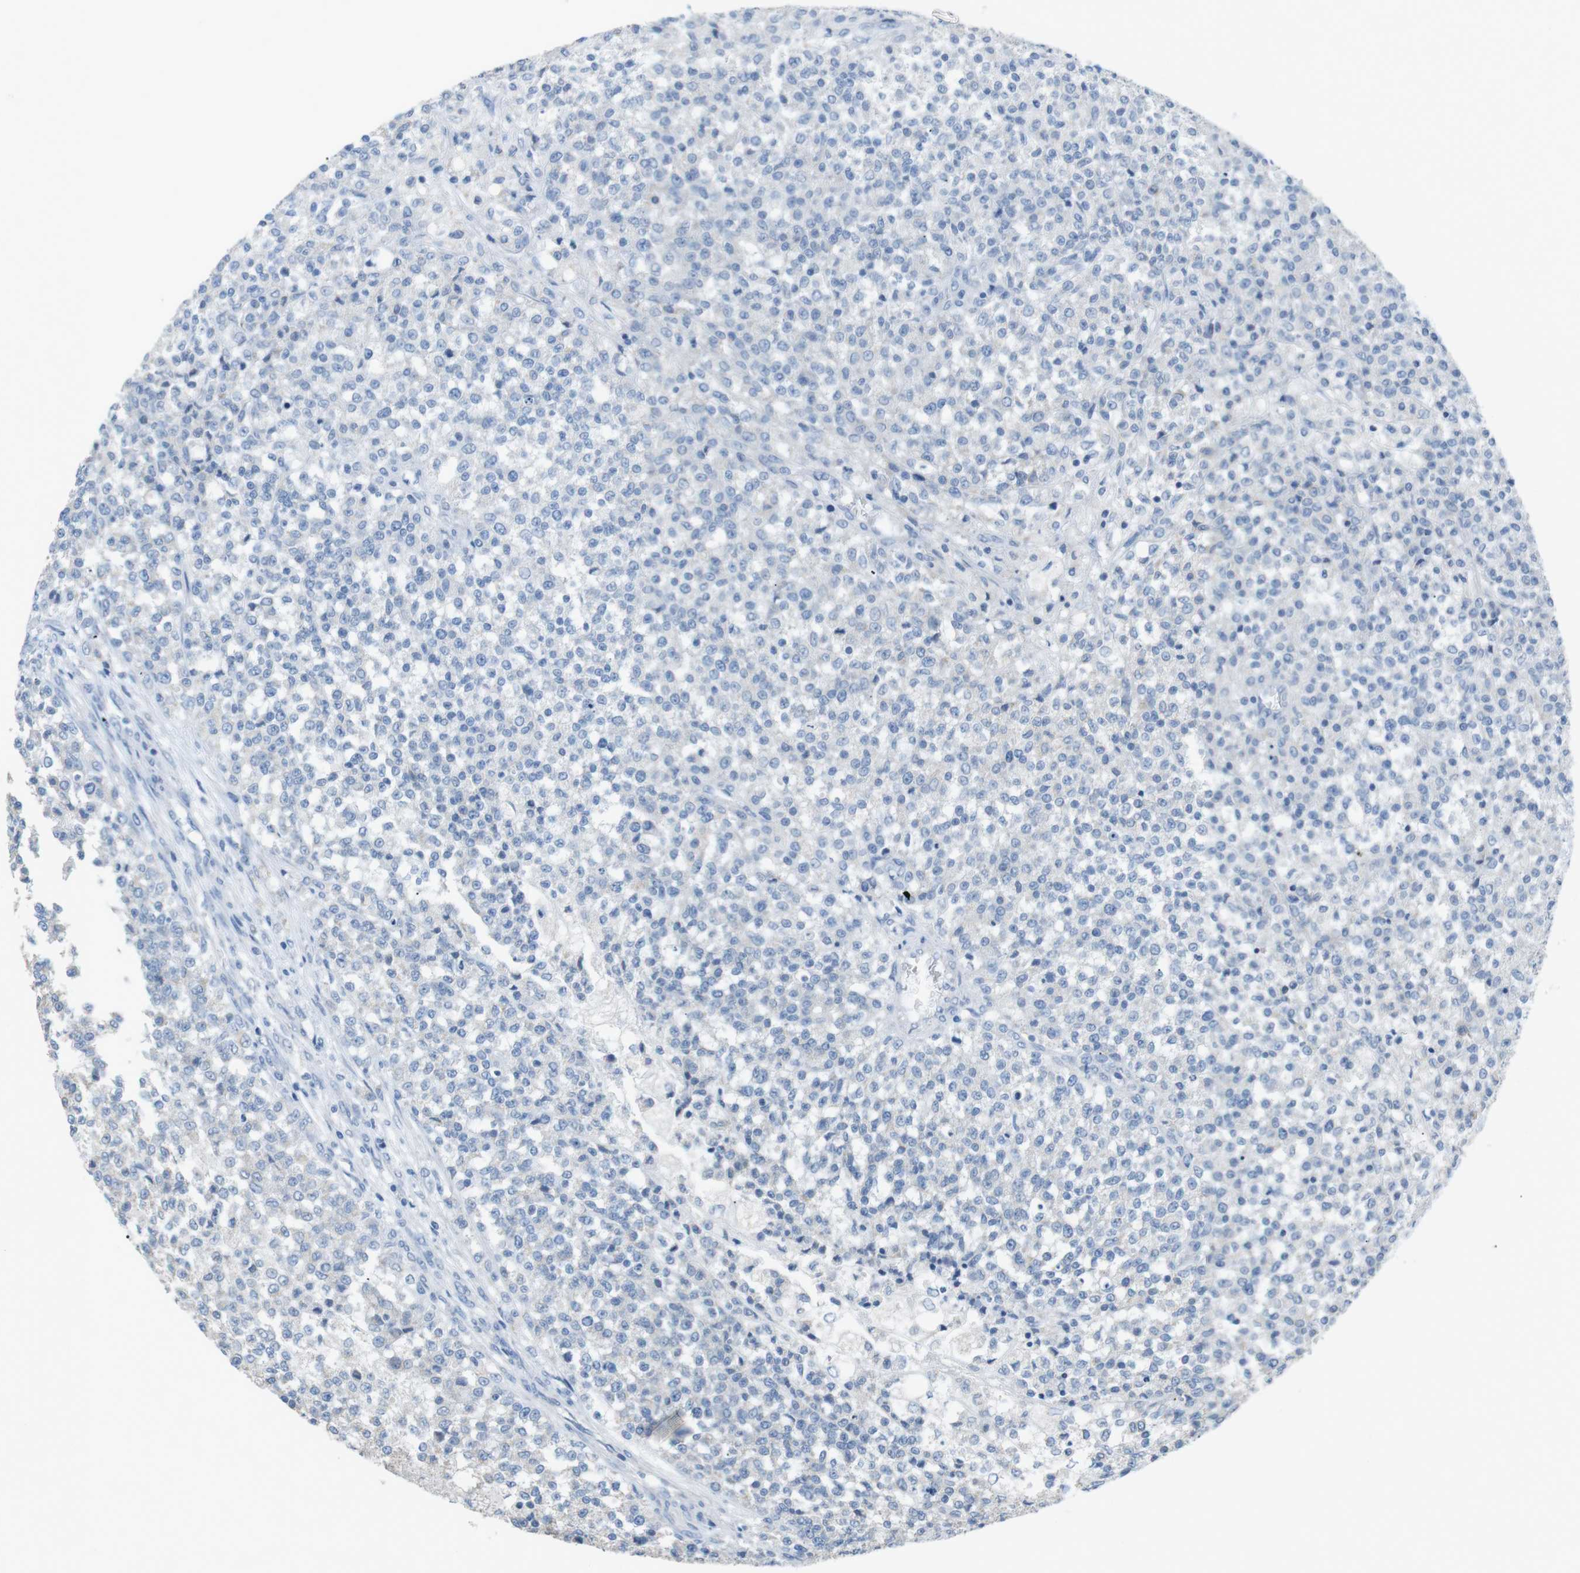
{"staining": {"intensity": "negative", "quantity": "none", "location": "none"}, "tissue": "testis cancer", "cell_type": "Tumor cells", "image_type": "cancer", "snomed": [{"axis": "morphology", "description": "Seminoma, NOS"}, {"axis": "topography", "description": "Testis"}], "caption": "Tumor cells are negative for protein expression in human testis cancer (seminoma).", "gene": "SALL4", "patient": {"sex": "male", "age": 59}}